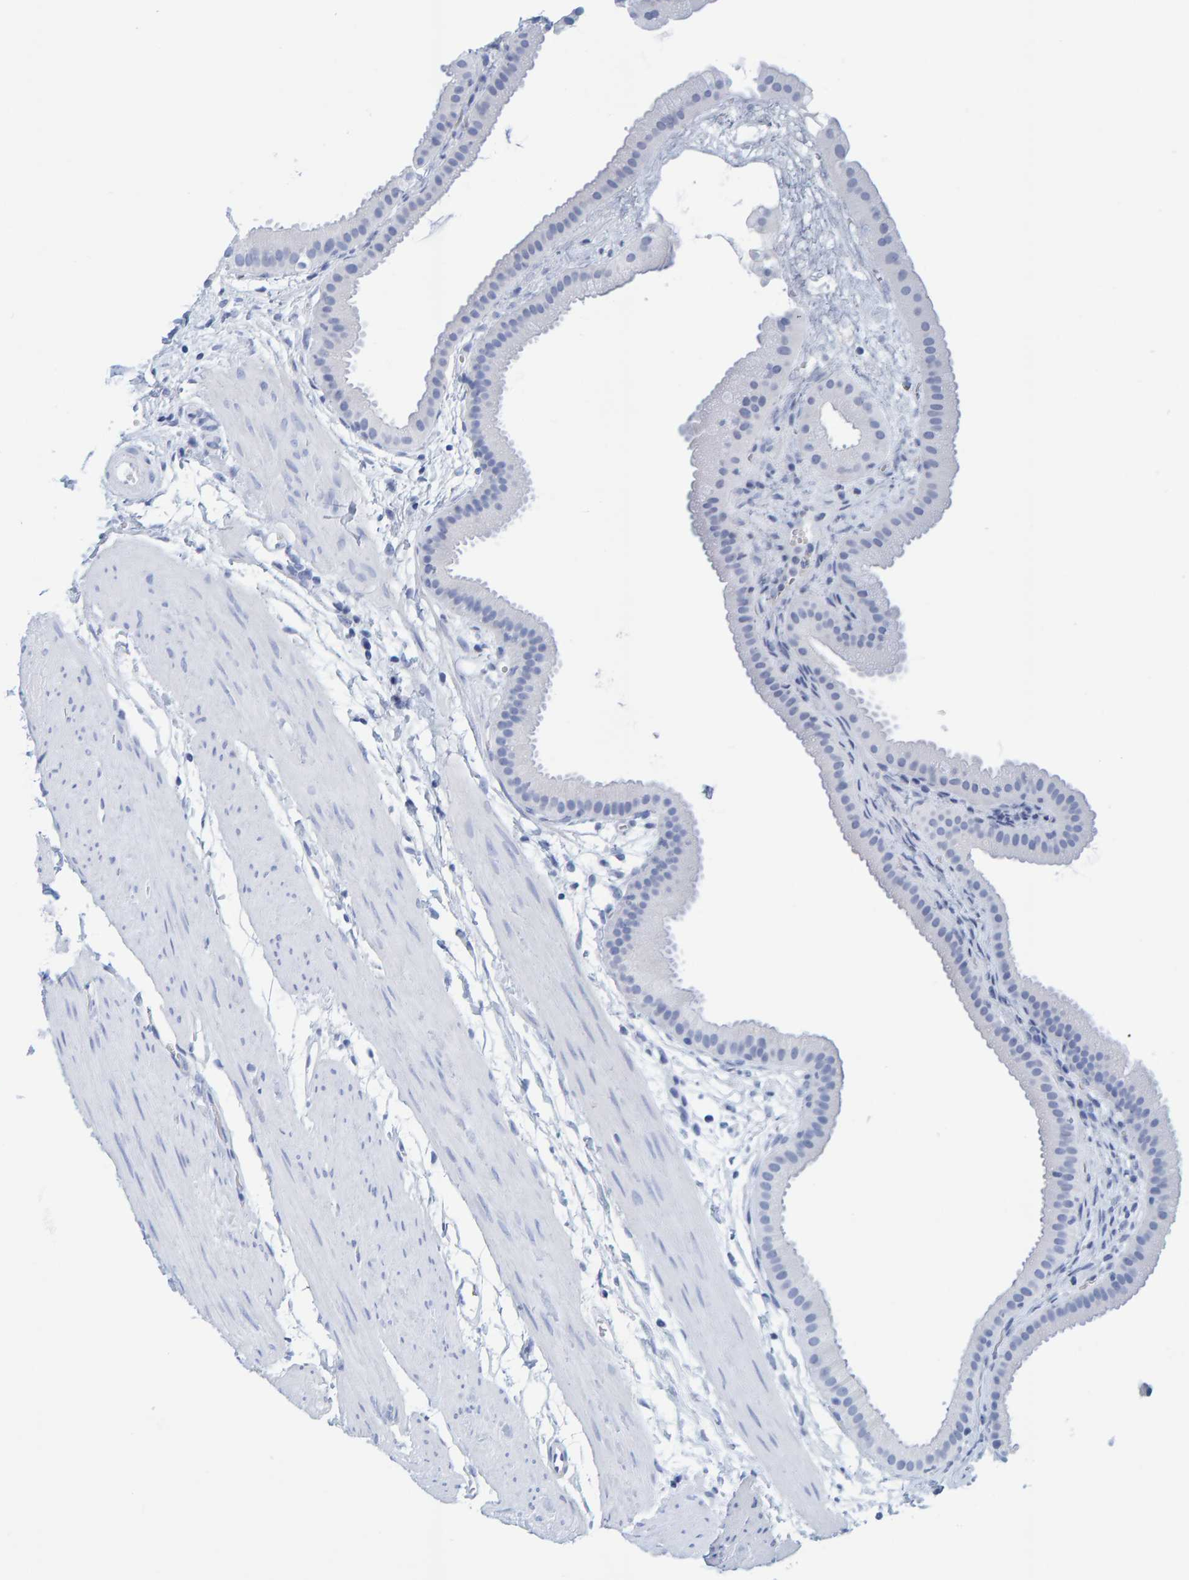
{"staining": {"intensity": "negative", "quantity": "none", "location": "none"}, "tissue": "gallbladder", "cell_type": "Glandular cells", "image_type": "normal", "snomed": [{"axis": "morphology", "description": "Normal tissue, NOS"}, {"axis": "topography", "description": "Gallbladder"}], "caption": "The photomicrograph exhibits no staining of glandular cells in benign gallbladder. (DAB IHC visualized using brightfield microscopy, high magnification).", "gene": "SFTPC", "patient": {"sex": "female", "age": 64}}